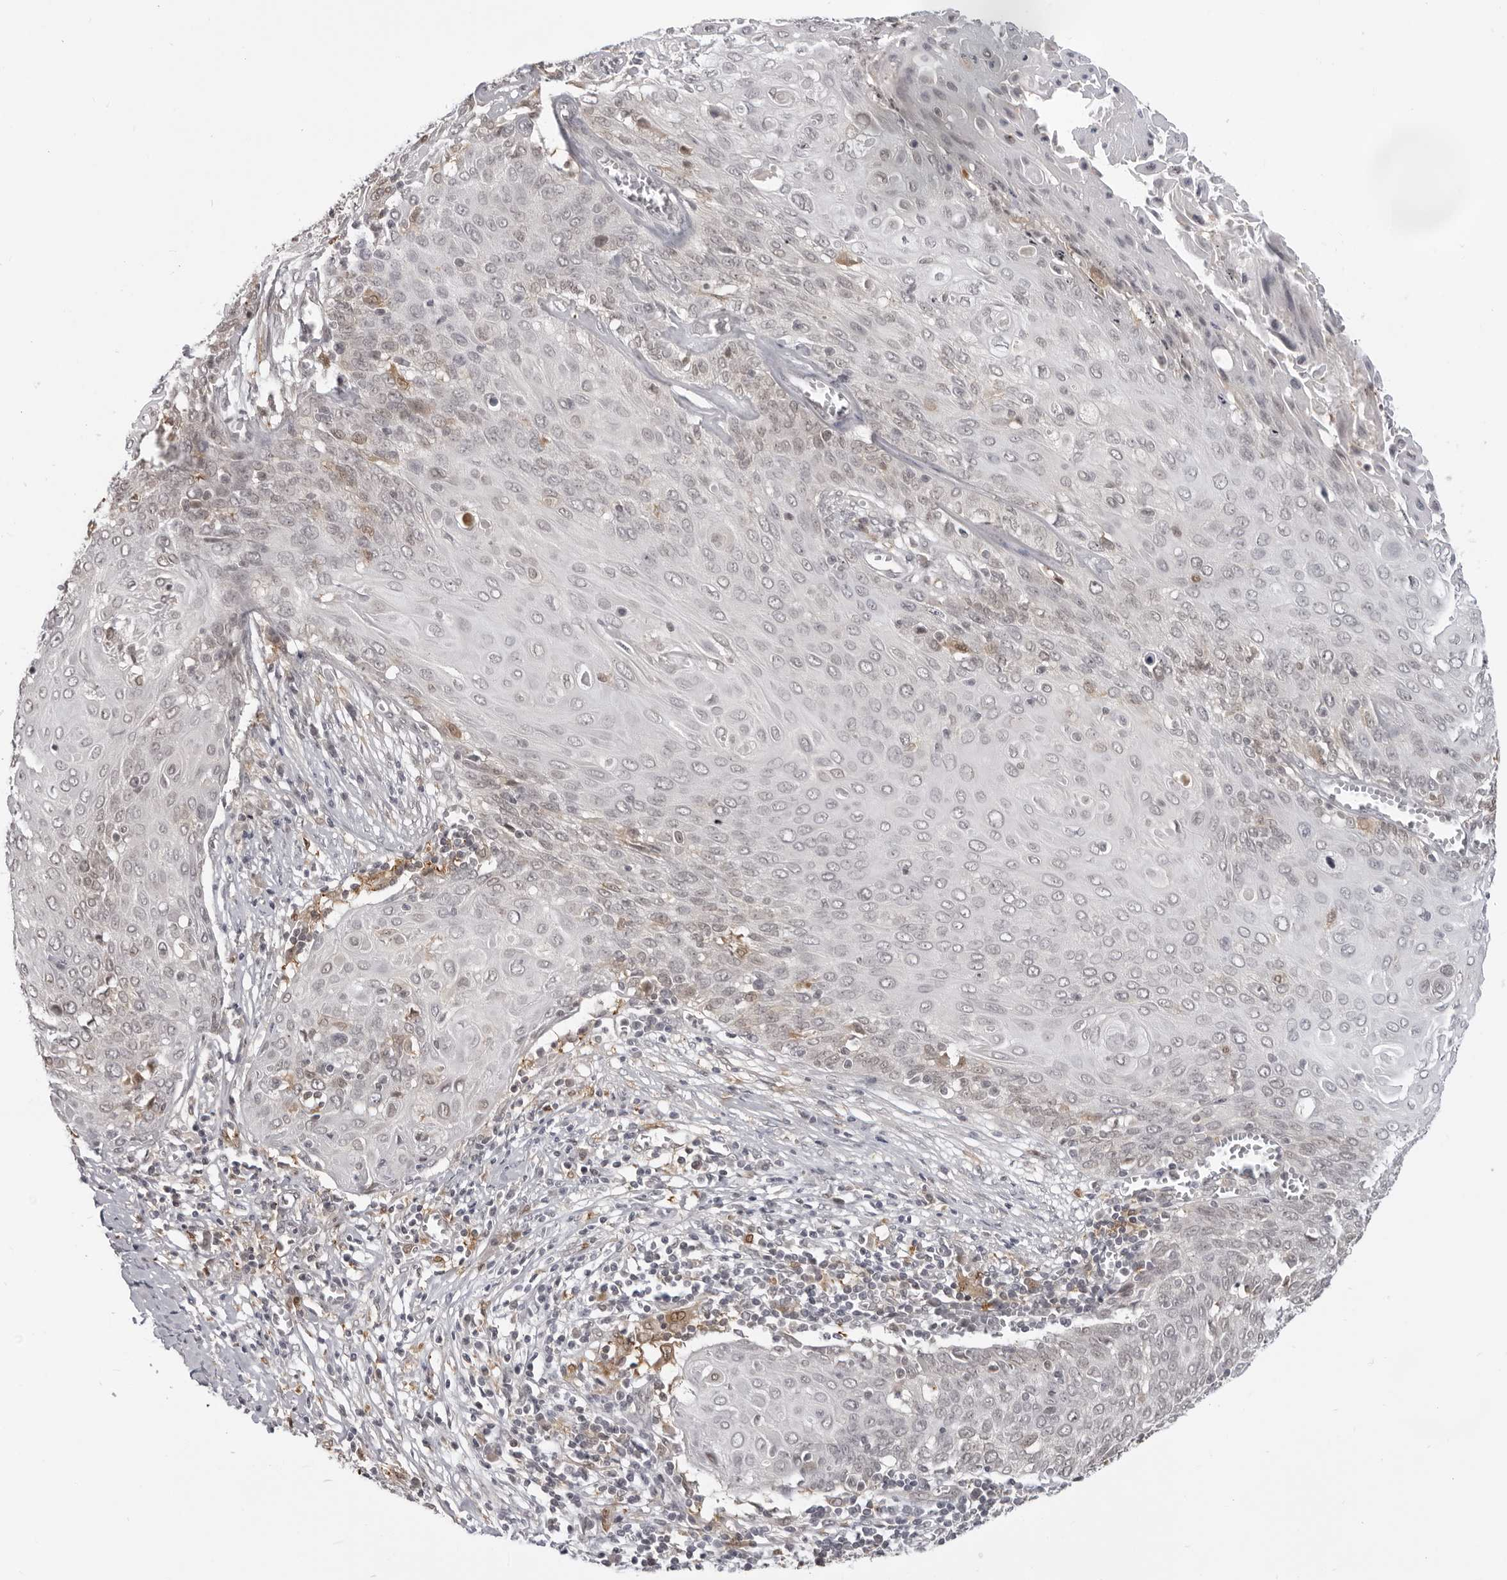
{"staining": {"intensity": "weak", "quantity": "25%-75%", "location": "nuclear"}, "tissue": "cervical cancer", "cell_type": "Tumor cells", "image_type": "cancer", "snomed": [{"axis": "morphology", "description": "Squamous cell carcinoma, NOS"}, {"axis": "topography", "description": "Cervix"}], "caption": "Human cervical cancer (squamous cell carcinoma) stained with a brown dye shows weak nuclear positive positivity in approximately 25%-75% of tumor cells.", "gene": "SRGAP2", "patient": {"sex": "female", "age": 39}}